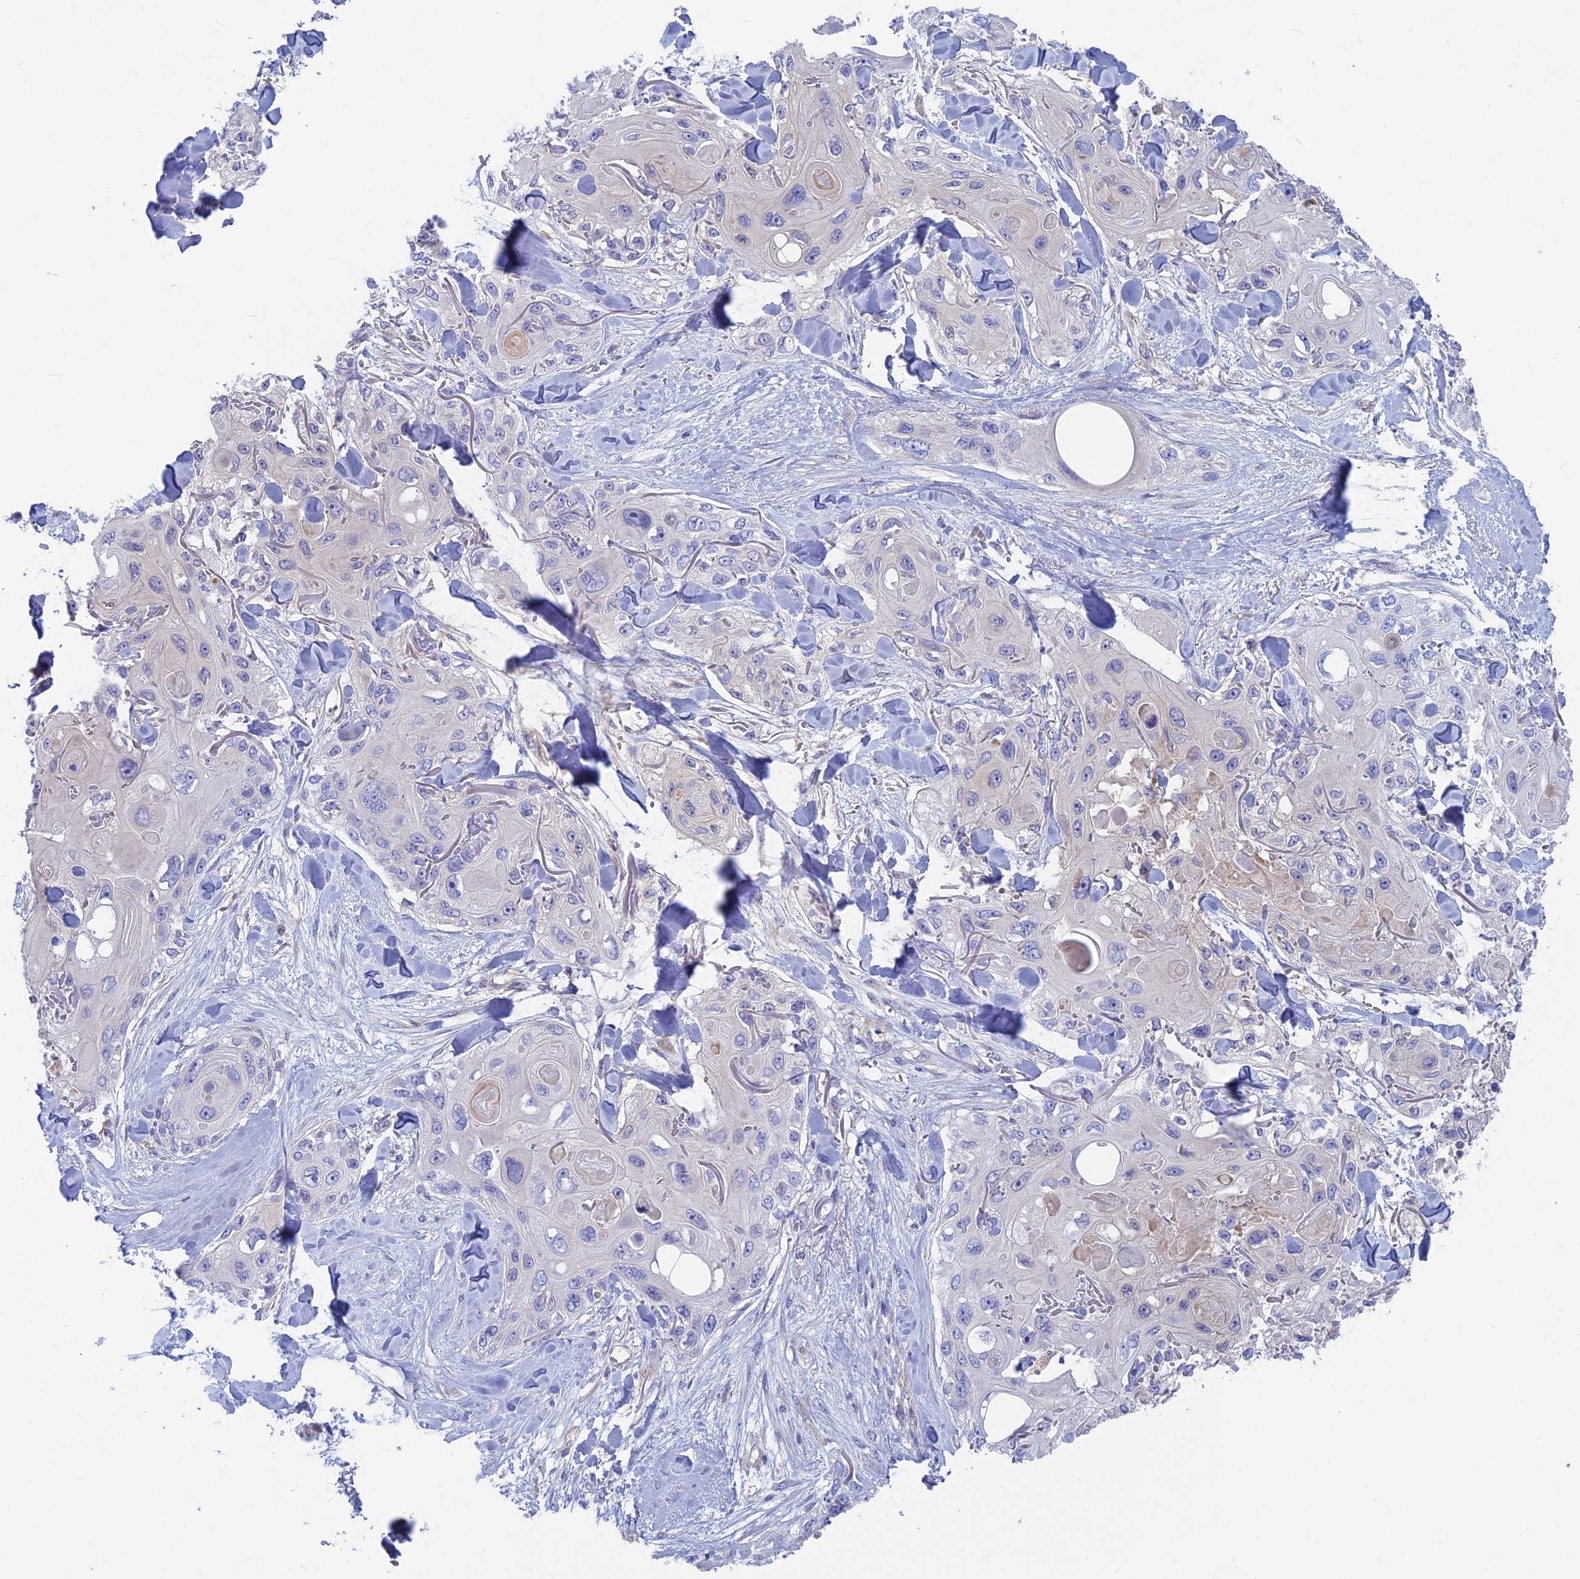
{"staining": {"intensity": "negative", "quantity": "none", "location": "none"}, "tissue": "skin cancer", "cell_type": "Tumor cells", "image_type": "cancer", "snomed": [{"axis": "morphology", "description": "Normal tissue, NOS"}, {"axis": "morphology", "description": "Squamous cell carcinoma, NOS"}, {"axis": "topography", "description": "Skin"}], "caption": "The histopathology image shows no staining of tumor cells in squamous cell carcinoma (skin). (Brightfield microscopy of DAB immunohistochemistry at high magnification).", "gene": "SNAP91", "patient": {"sex": "male", "age": 72}}